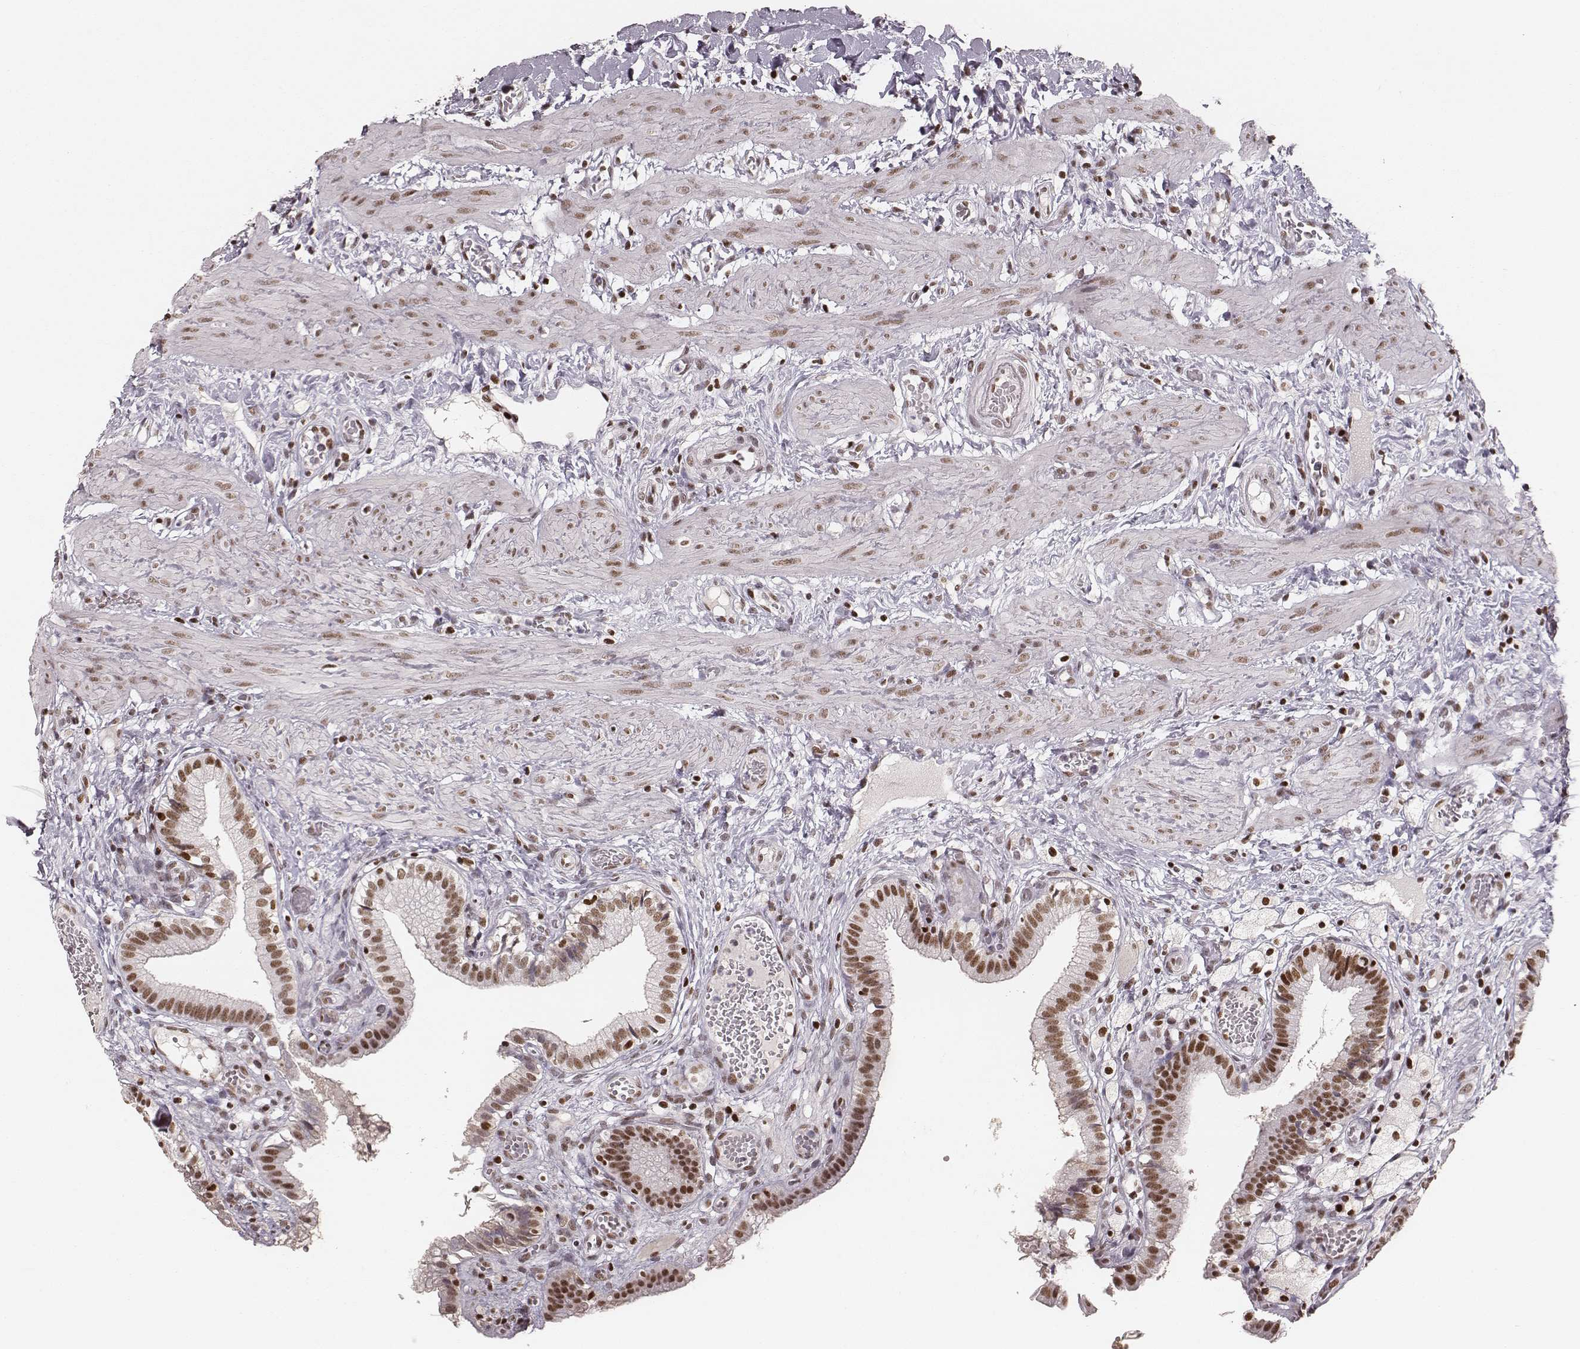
{"staining": {"intensity": "moderate", "quantity": ">75%", "location": "nuclear"}, "tissue": "gallbladder", "cell_type": "Glandular cells", "image_type": "normal", "snomed": [{"axis": "morphology", "description": "Normal tissue, NOS"}, {"axis": "topography", "description": "Gallbladder"}], "caption": "A high-resolution micrograph shows immunohistochemistry staining of unremarkable gallbladder, which reveals moderate nuclear positivity in about >75% of glandular cells. Using DAB (3,3'-diaminobenzidine) (brown) and hematoxylin (blue) stains, captured at high magnification using brightfield microscopy.", "gene": "PARP1", "patient": {"sex": "female", "age": 24}}